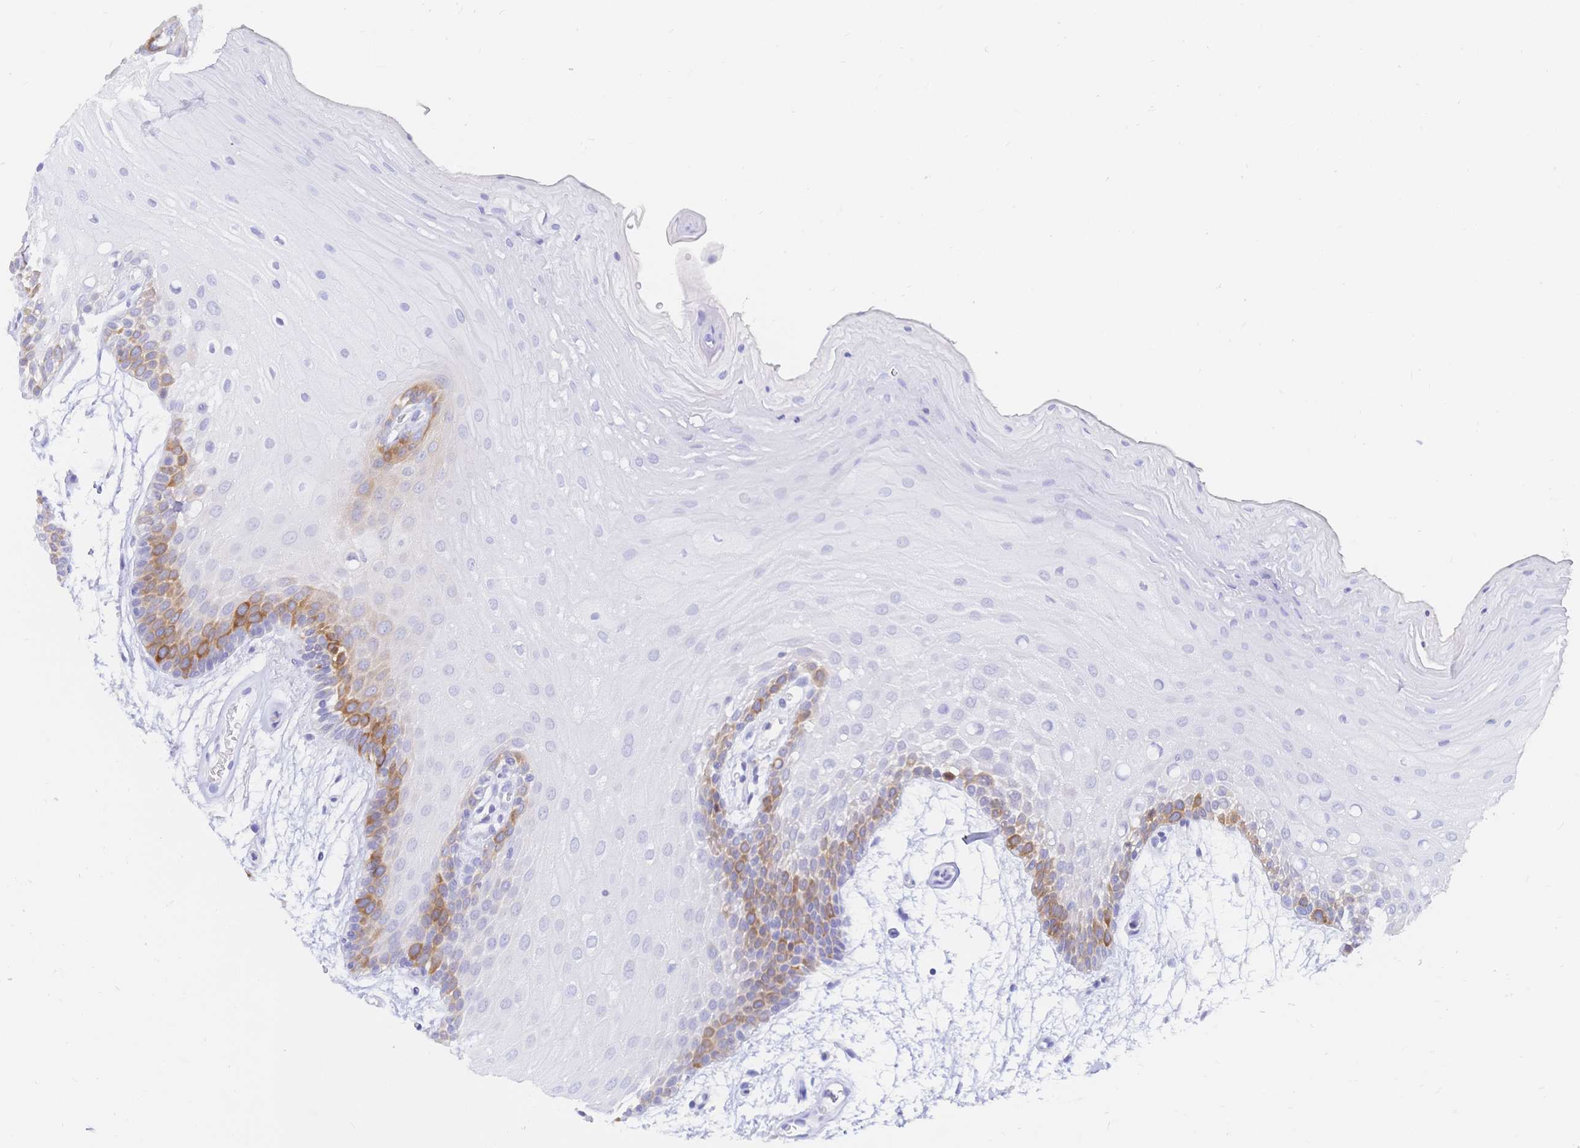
{"staining": {"intensity": "moderate", "quantity": "<25%", "location": "cytoplasmic/membranous"}, "tissue": "oral mucosa", "cell_type": "Squamous epithelial cells", "image_type": "normal", "snomed": [{"axis": "morphology", "description": "Normal tissue, NOS"}, {"axis": "morphology", "description": "Squamous cell carcinoma, NOS"}, {"axis": "topography", "description": "Oral tissue"}, {"axis": "topography", "description": "Tounge, NOS"}, {"axis": "topography", "description": "Head-Neck"}], "caption": "IHC (DAB (3,3'-diaminobenzidine)) staining of unremarkable oral mucosa exhibits moderate cytoplasmic/membranous protein expression in about <25% of squamous epithelial cells.", "gene": "RRM1", "patient": {"sex": "male", "age": 62}}